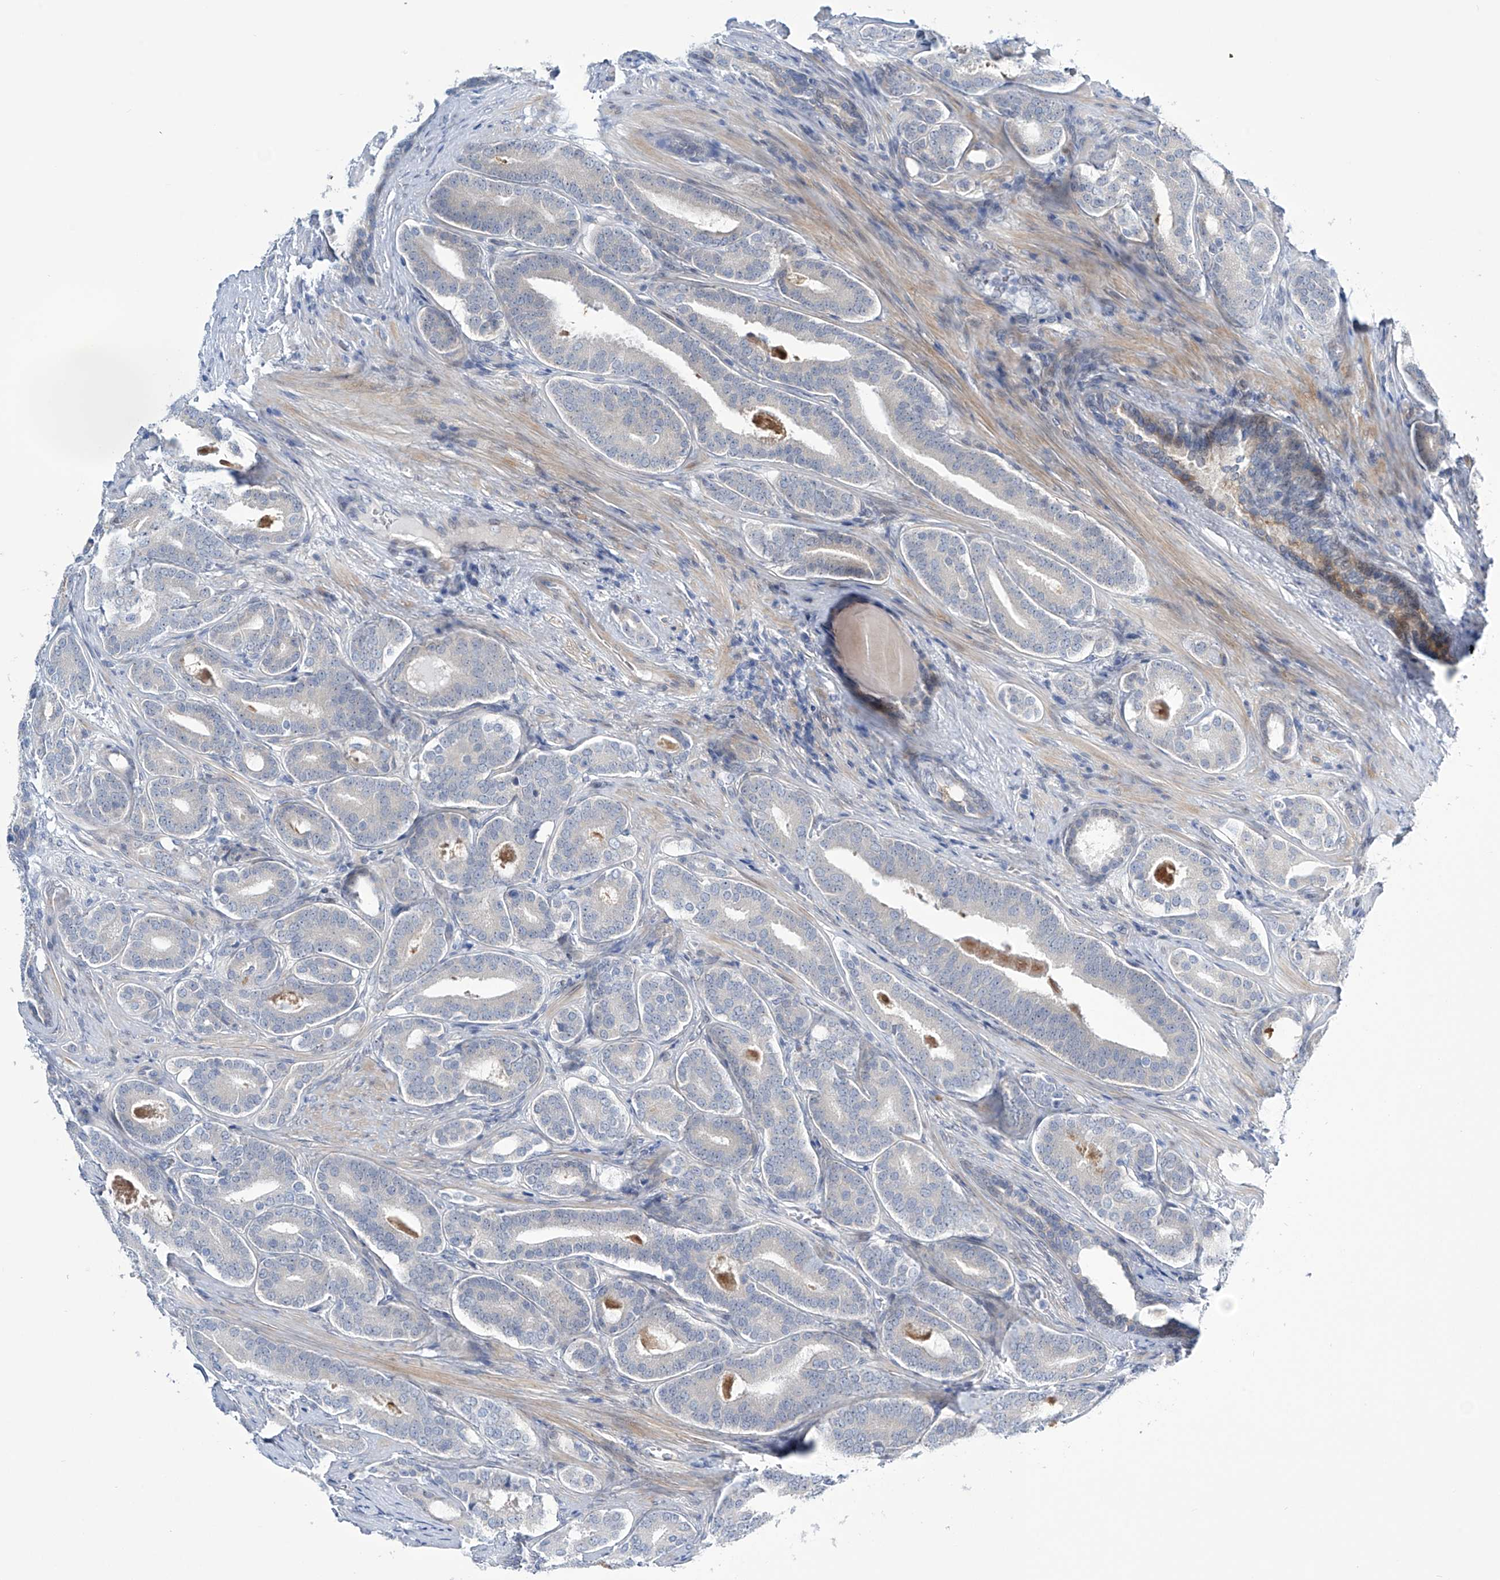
{"staining": {"intensity": "negative", "quantity": "none", "location": "none"}, "tissue": "prostate cancer", "cell_type": "Tumor cells", "image_type": "cancer", "snomed": [{"axis": "morphology", "description": "Adenocarcinoma, High grade"}, {"axis": "topography", "description": "Prostate"}], "caption": "Immunohistochemistry image of human prostate cancer stained for a protein (brown), which shows no staining in tumor cells. (DAB immunohistochemistry visualized using brightfield microscopy, high magnification).", "gene": "TRIM60", "patient": {"sex": "male", "age": 60}}